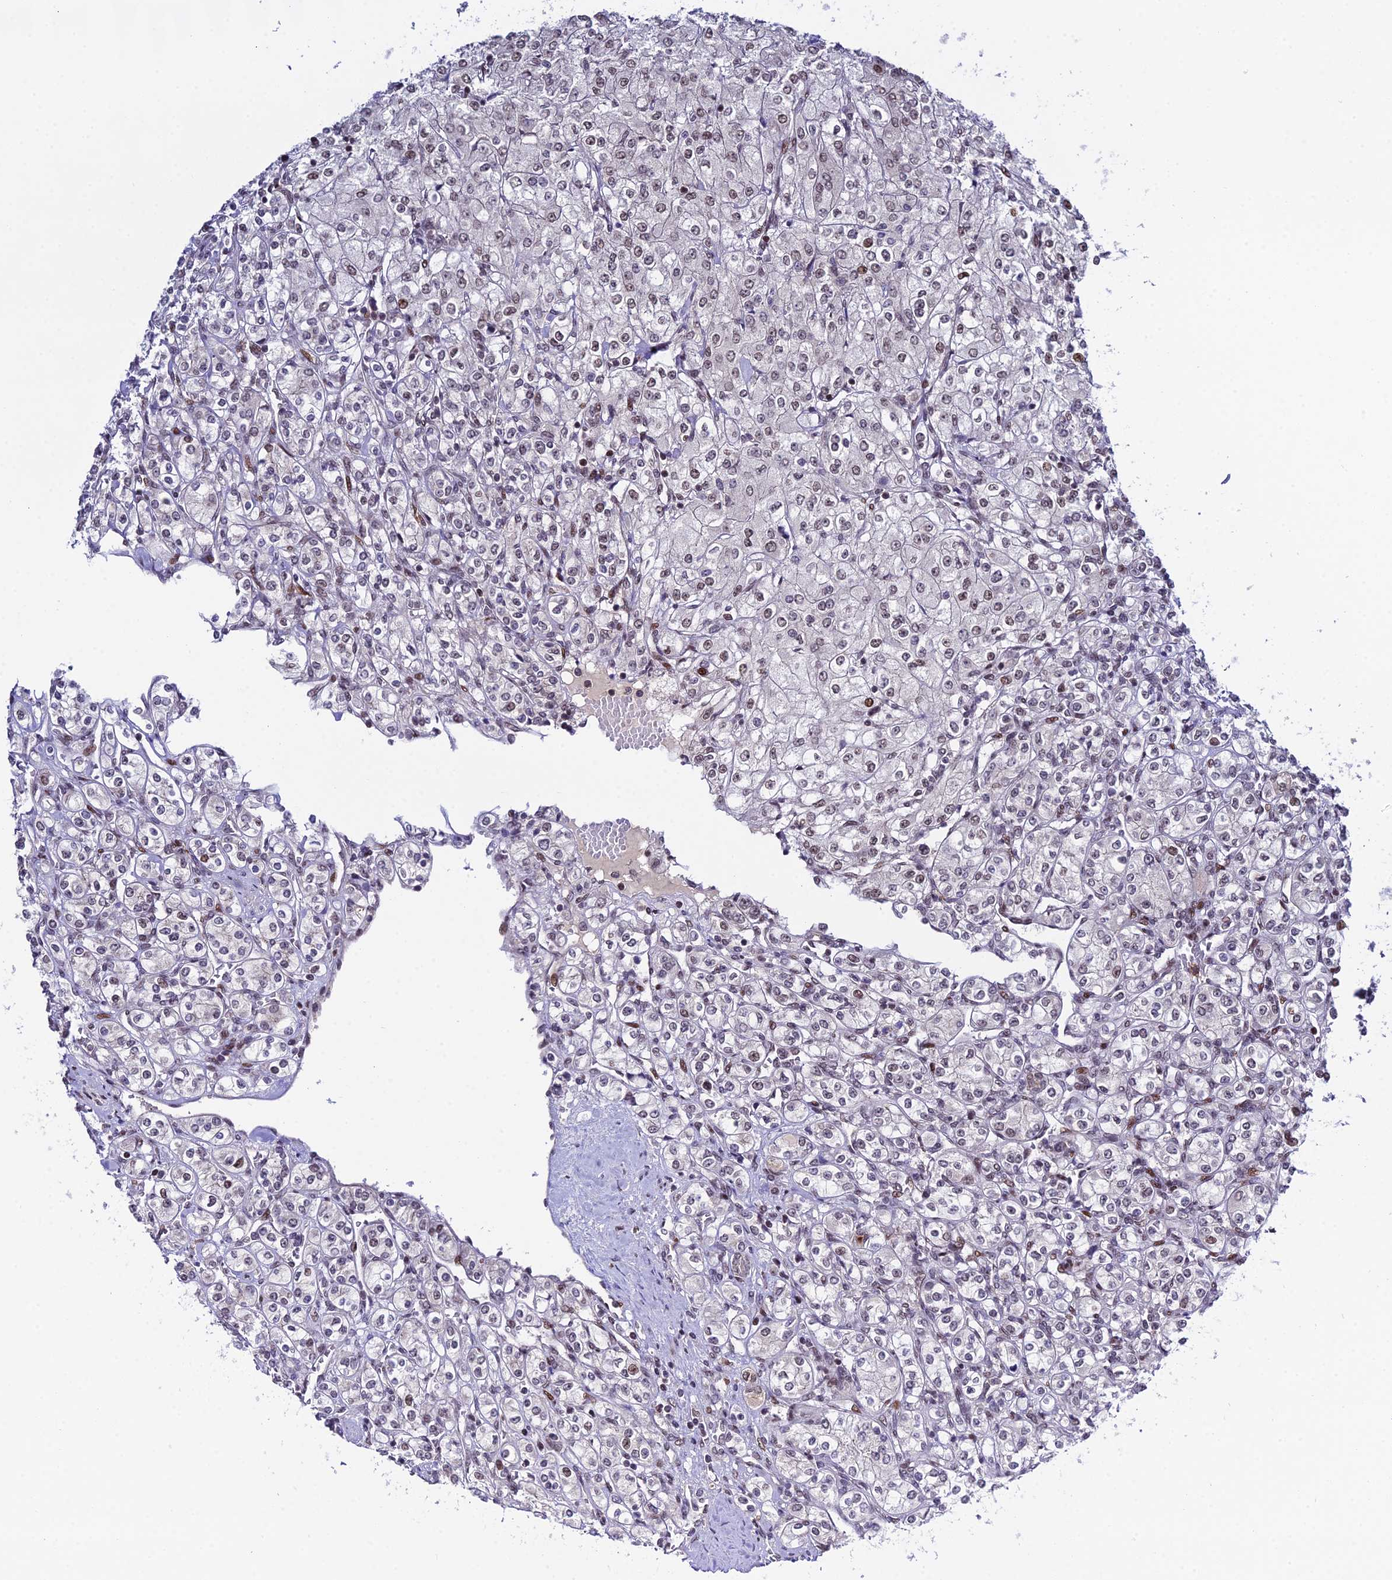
{"staining": {"intensity": "weak", "quantity": "<25%", "location": "nuclear"}, "tissue": "renal cancer", "cell_type": "Tumor cells", "image_type": "cancer", "snomed": [{"axis": "morphology", "description": "Adenocarcinoma, NOS"}, {"axis": "topography", "description": "Kidney"}], "caption": "Tumor cells show no significant protein positivity in renal cancer (adenocarcinoma). The staining is performed using DAB brown chromogen with nuclei counter-stained in using hematoxylin.", "gene": "SYT15", "patient": {"sex": "male", "age": 77}}